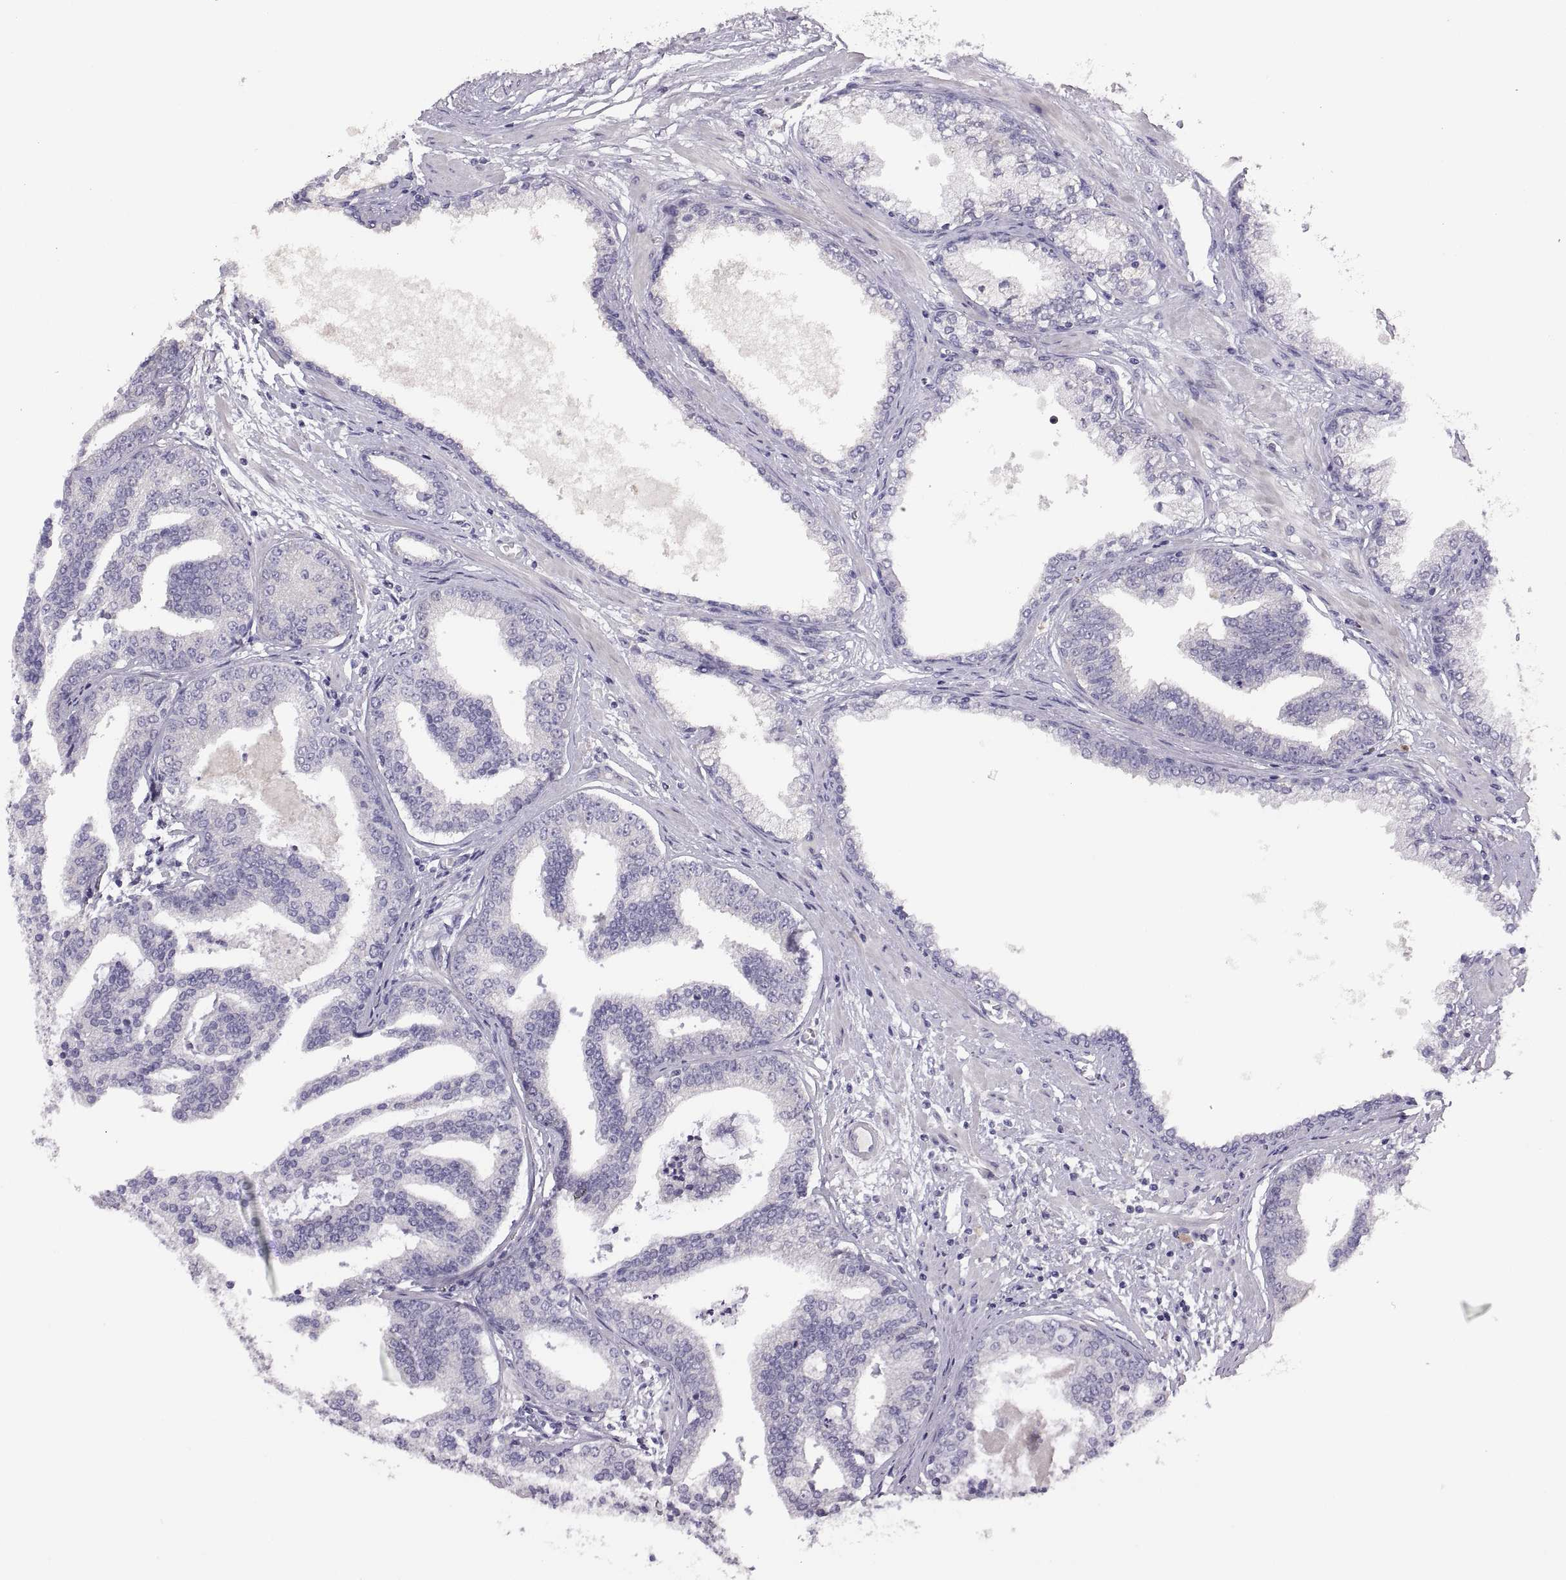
{"staining": {"intensity": "negative", "quantity": "none", "location": "none"}, "tissue": "prostate cancer", "cell_type": "Tumor cells", "image_type": "cancer", "snomed": [{"axis": "morphology", "description": "Adenocarcinoma, NOS"}, {"axis": "topography", "description": "Prostate"}], "caption": "Tumor cells show no significant staining in prostate adenocarcinoma. The staining is performed using DAB brown chromogen with nuclei counter-stained in using hematoxylin.", "gene": "TBX19", "patient": {"sex": "male", "age": 64}}